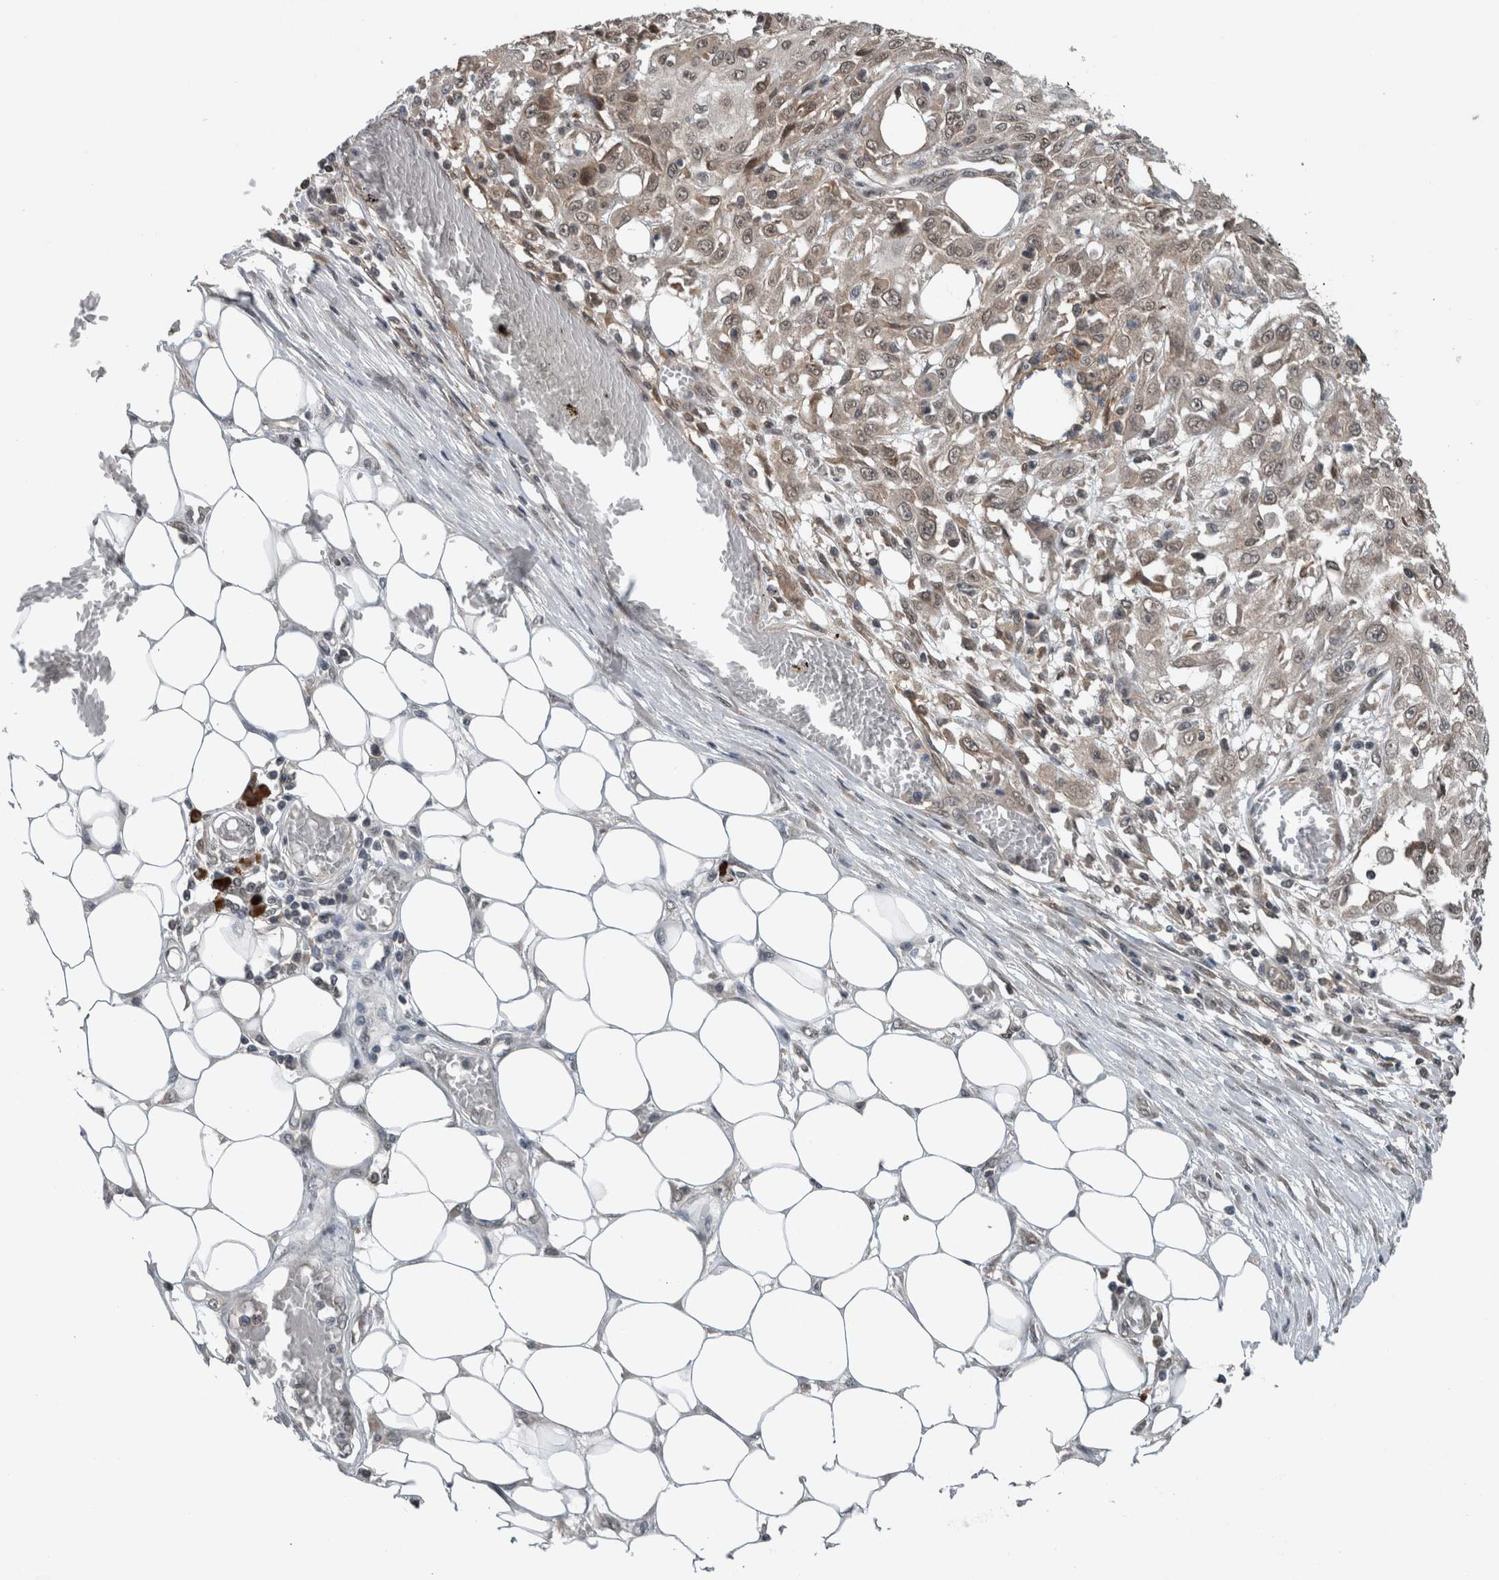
{"staining": {"intensity": "weak", "quantity": "25%-75%", "location": "cytoplasmic/membranous,nuclear"}, "tissue": "skin cancer", "cell_type": "Tumor cells", "image_type": "cancer", "snomed": [{"axis": "morphology", "description": "Squamous cell carcinoma, NOS"}, {"axis": "morphology", "description": "Squamous cell carcinoma, metastatic, NOS"}, {"axis": "topography", "description": "Skin"}, {"axis": "topography", "description": "Lymph node"}], "caption": "A low amount of weak cytoplasmic/membranous and nuclear expression is present in approximately 25%-75% of tumor cells in skin cancer tissue.", "gene": "SPAG7", "patient": {"sex": "male", "age": 75}}